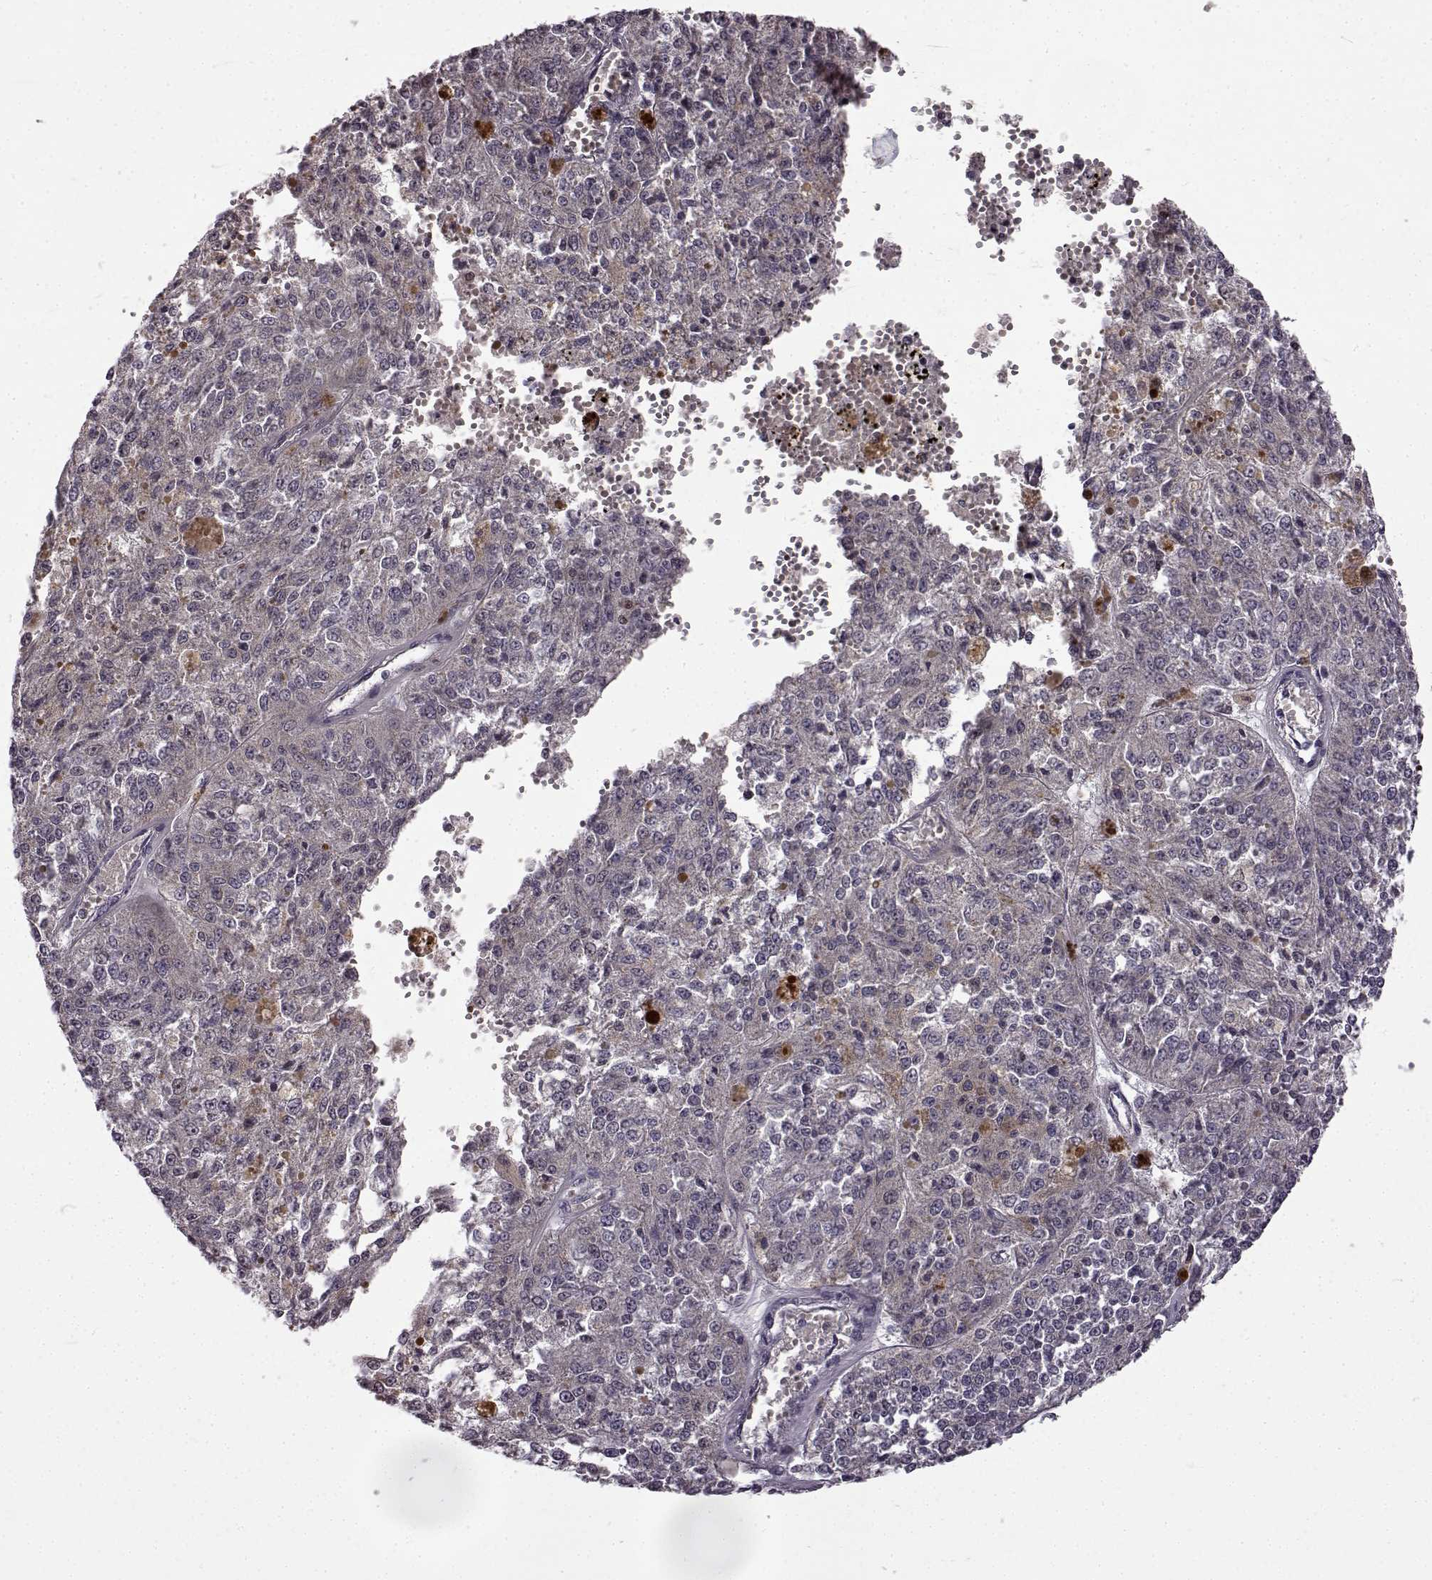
{"staining": {"intensity": "negative", "quantity": "none", "location": "none"}, "tissue": "melanoma", "cell_type": "Tumor cells", "image_type": "cancer", "snomed": [{"axis": "morphology", "description": "Malignant melanoma, Metastatic site"}, {"axis": "topography", "description": "Lymph node"}], "caption": "Immunohistochemical staining of malignant melanoma (metastatic site) exhibits no significant positivity in tumor cells.", "gene": "B3GNT6", "patient": {"sex": "female", "age": 64}}